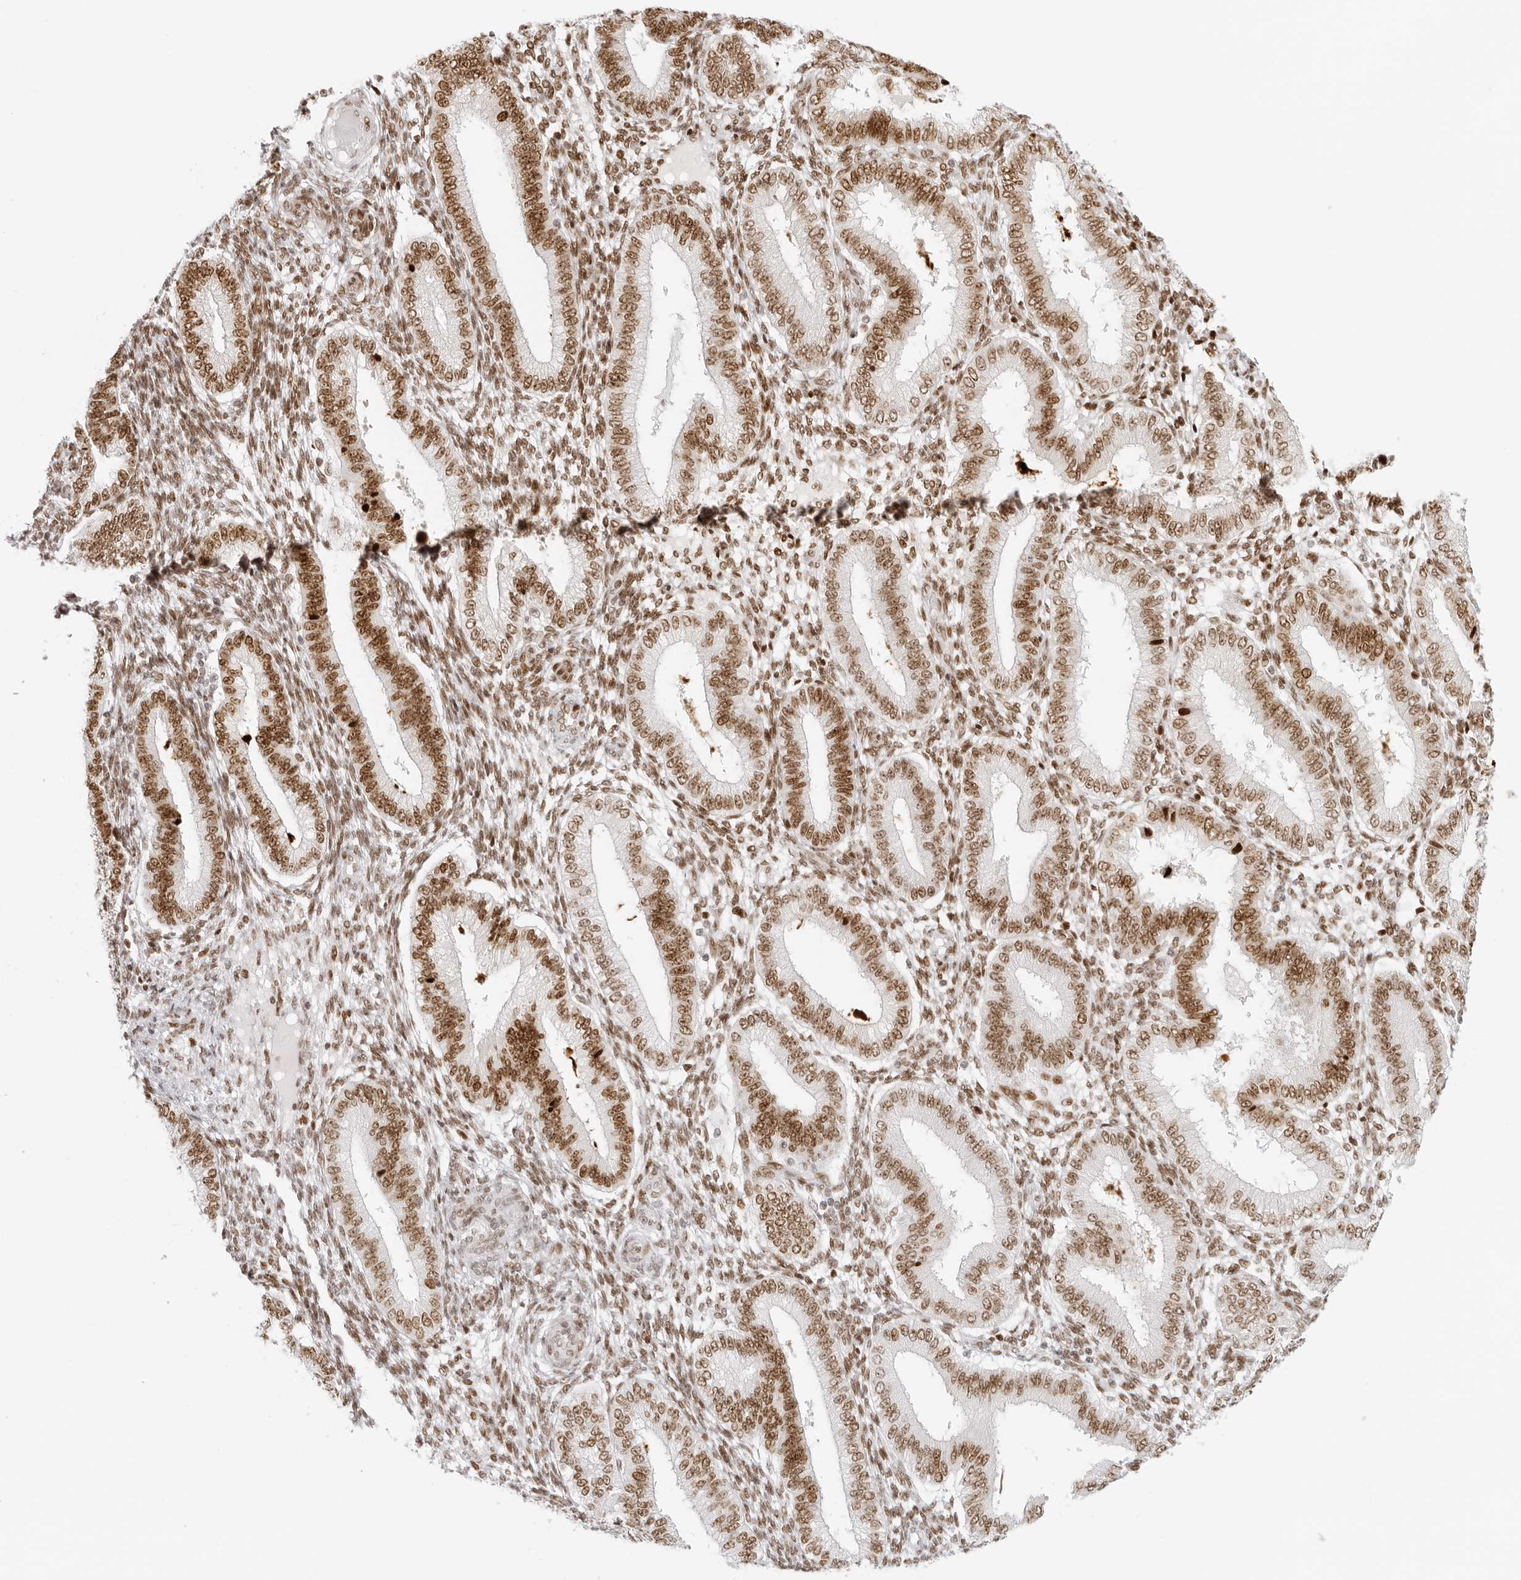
{"staining": {"intensity": "moderate", "quantity": ">75%", "location": "nuclear"}, "tissue": "endometrium", "cell_type": "Cells in endometrial stroma", "image_type": "normal", "snomed": [{"axis": "morphology", "description": "Normal tissue, NOS"}, {"axis": "topography", "description": "Endometrium"}], "caption": "Immunohistochemical staining of benign human endometrium displays >75% levels of moderate nuclear protein positivity in approximately >75% of cells in endometrial stroma.", "gene": "RCC1", "patient": {"sex": "female", "age": 39}}